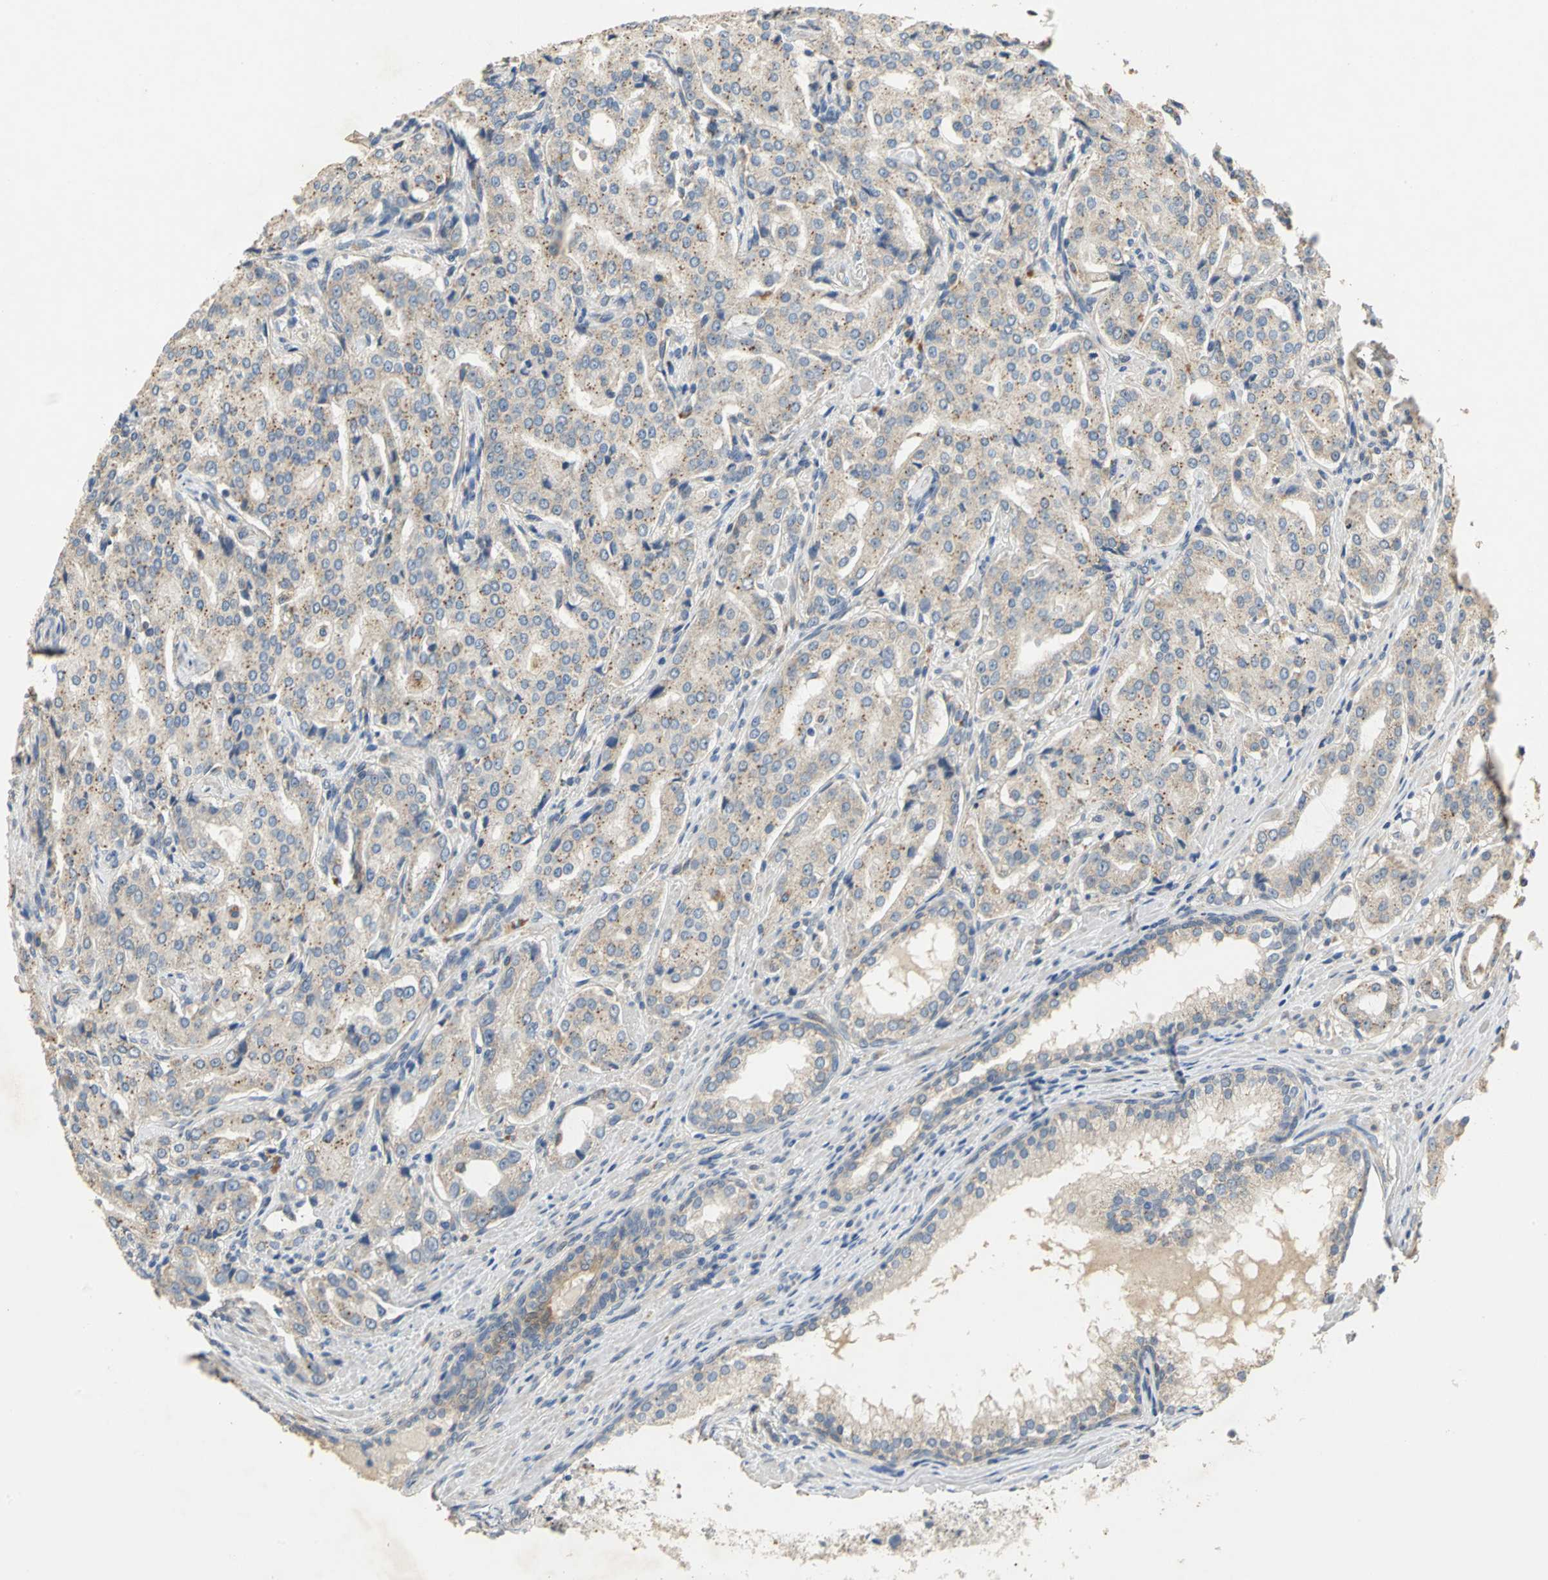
{"staining": {"intensity": "weak", "quantity": "25%-75%", "location": "cytoplasmic/membranous"}, "tissue": "prostate cancer", "cell_type": "Tumor cells", "image_type": "cancer", "snomed": [{"axis": "morphology", "description": "Adenocarcinoma, High grade"}, {"axis": "topography", "description": "Prostate"}], "caption": "IHC photomicrograph of human prostate cancer stained for a protein (brown), which reveals low levels of weak cytoplasmic/membranous positivity in about 25%-75% of tumor cells.", "gene": "IL17RB", "patient": {"sex": "male", "age": 72}}